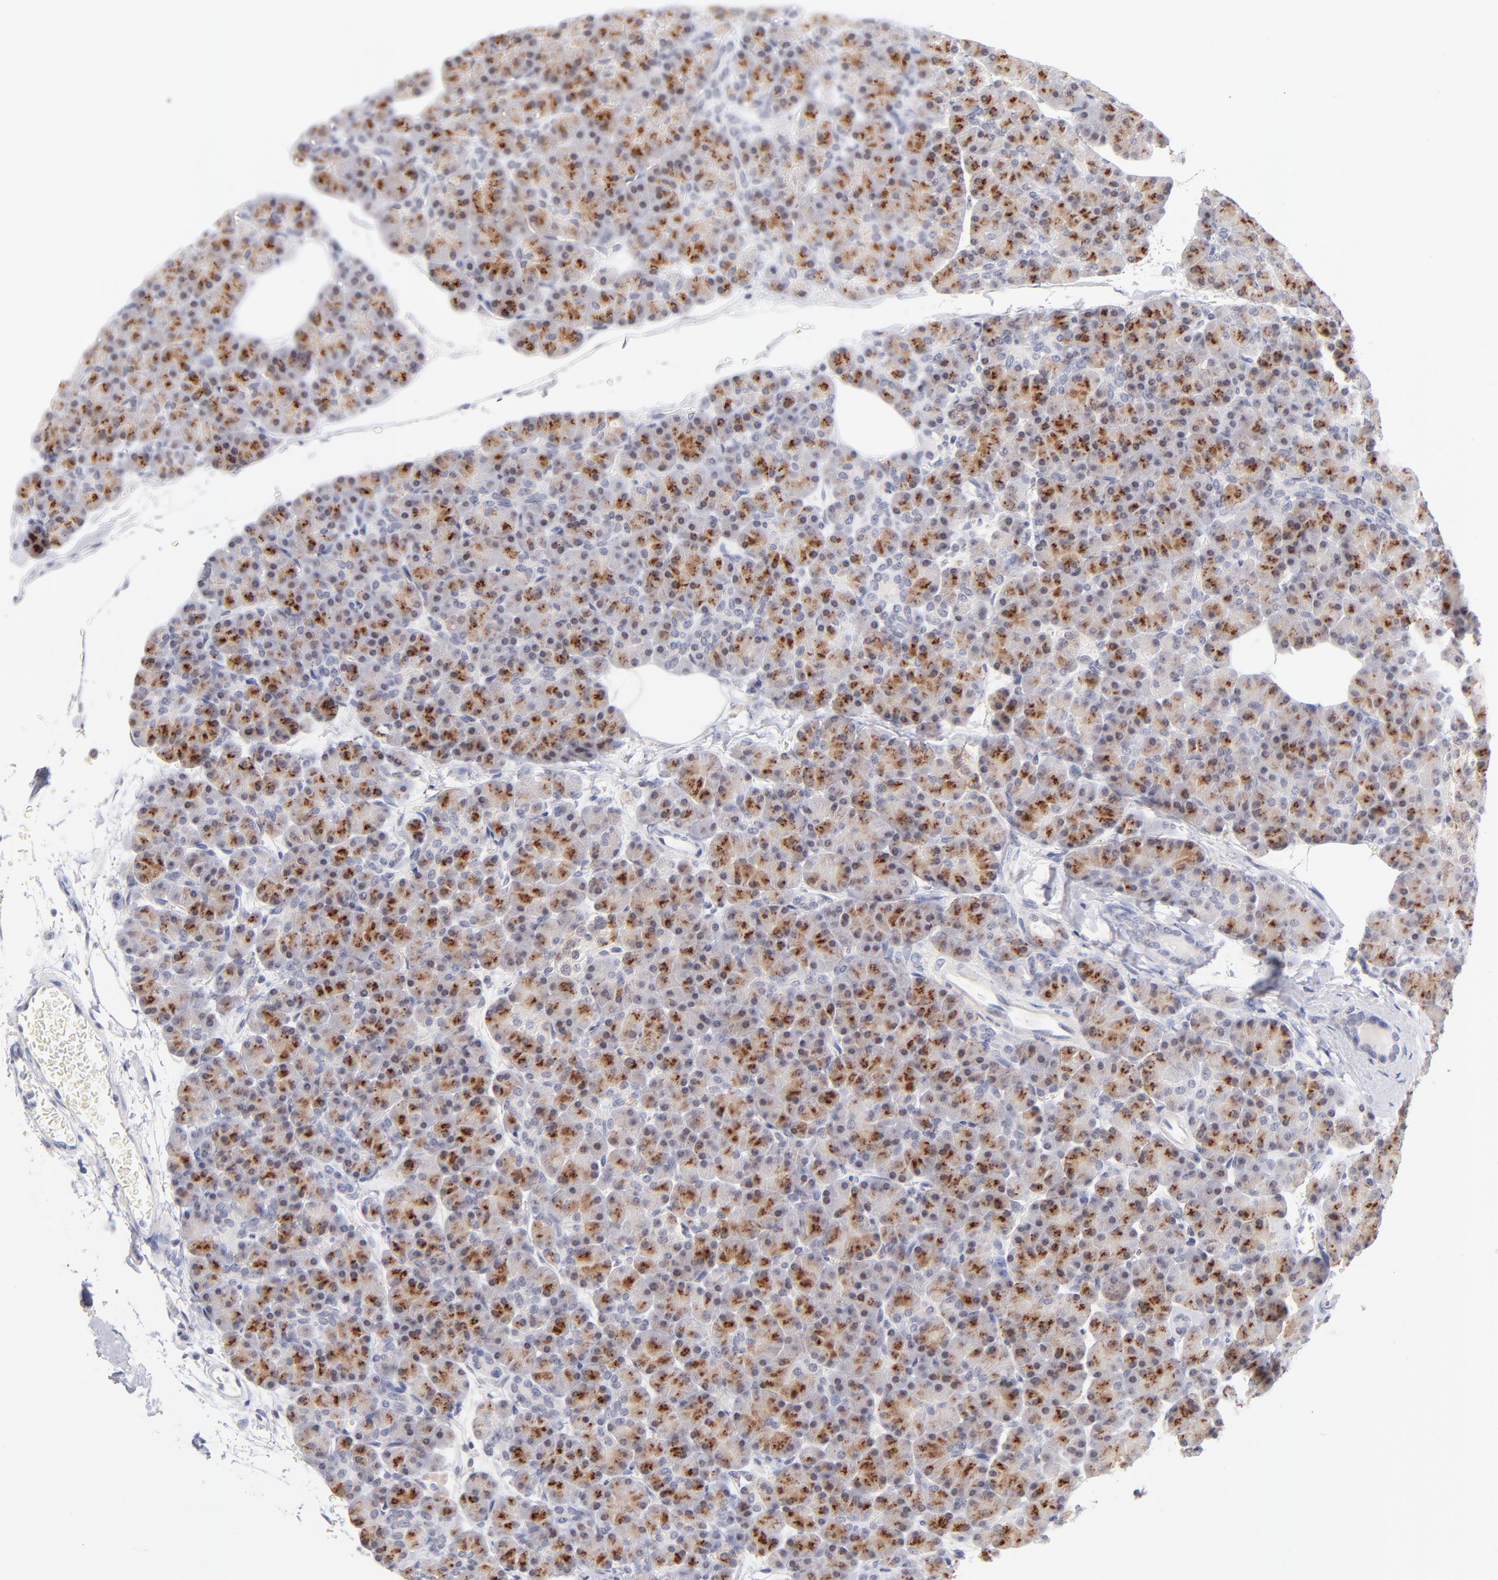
{"staining": {"intensity": "moderate", "quantity": "25%-75%", "location": "cytoplasmic/membranous"}, "tissue": "pancreas", "cell_type": "Exocrine glandular cells", "image_type": "normal", "snomed": [{"axis": "morphology", "description": "Normal tissue, NOS"}, {"axis": "topography", "description": "Pancreas"}], "caption": "Protein analysis of unremarkable pancreas reveals moderate cytoplasmic/membranous staining in about 25%-75% of exocrine glandular cells.", "gene": "PARP1", "patient": {"sex": "female", "age": 43}}